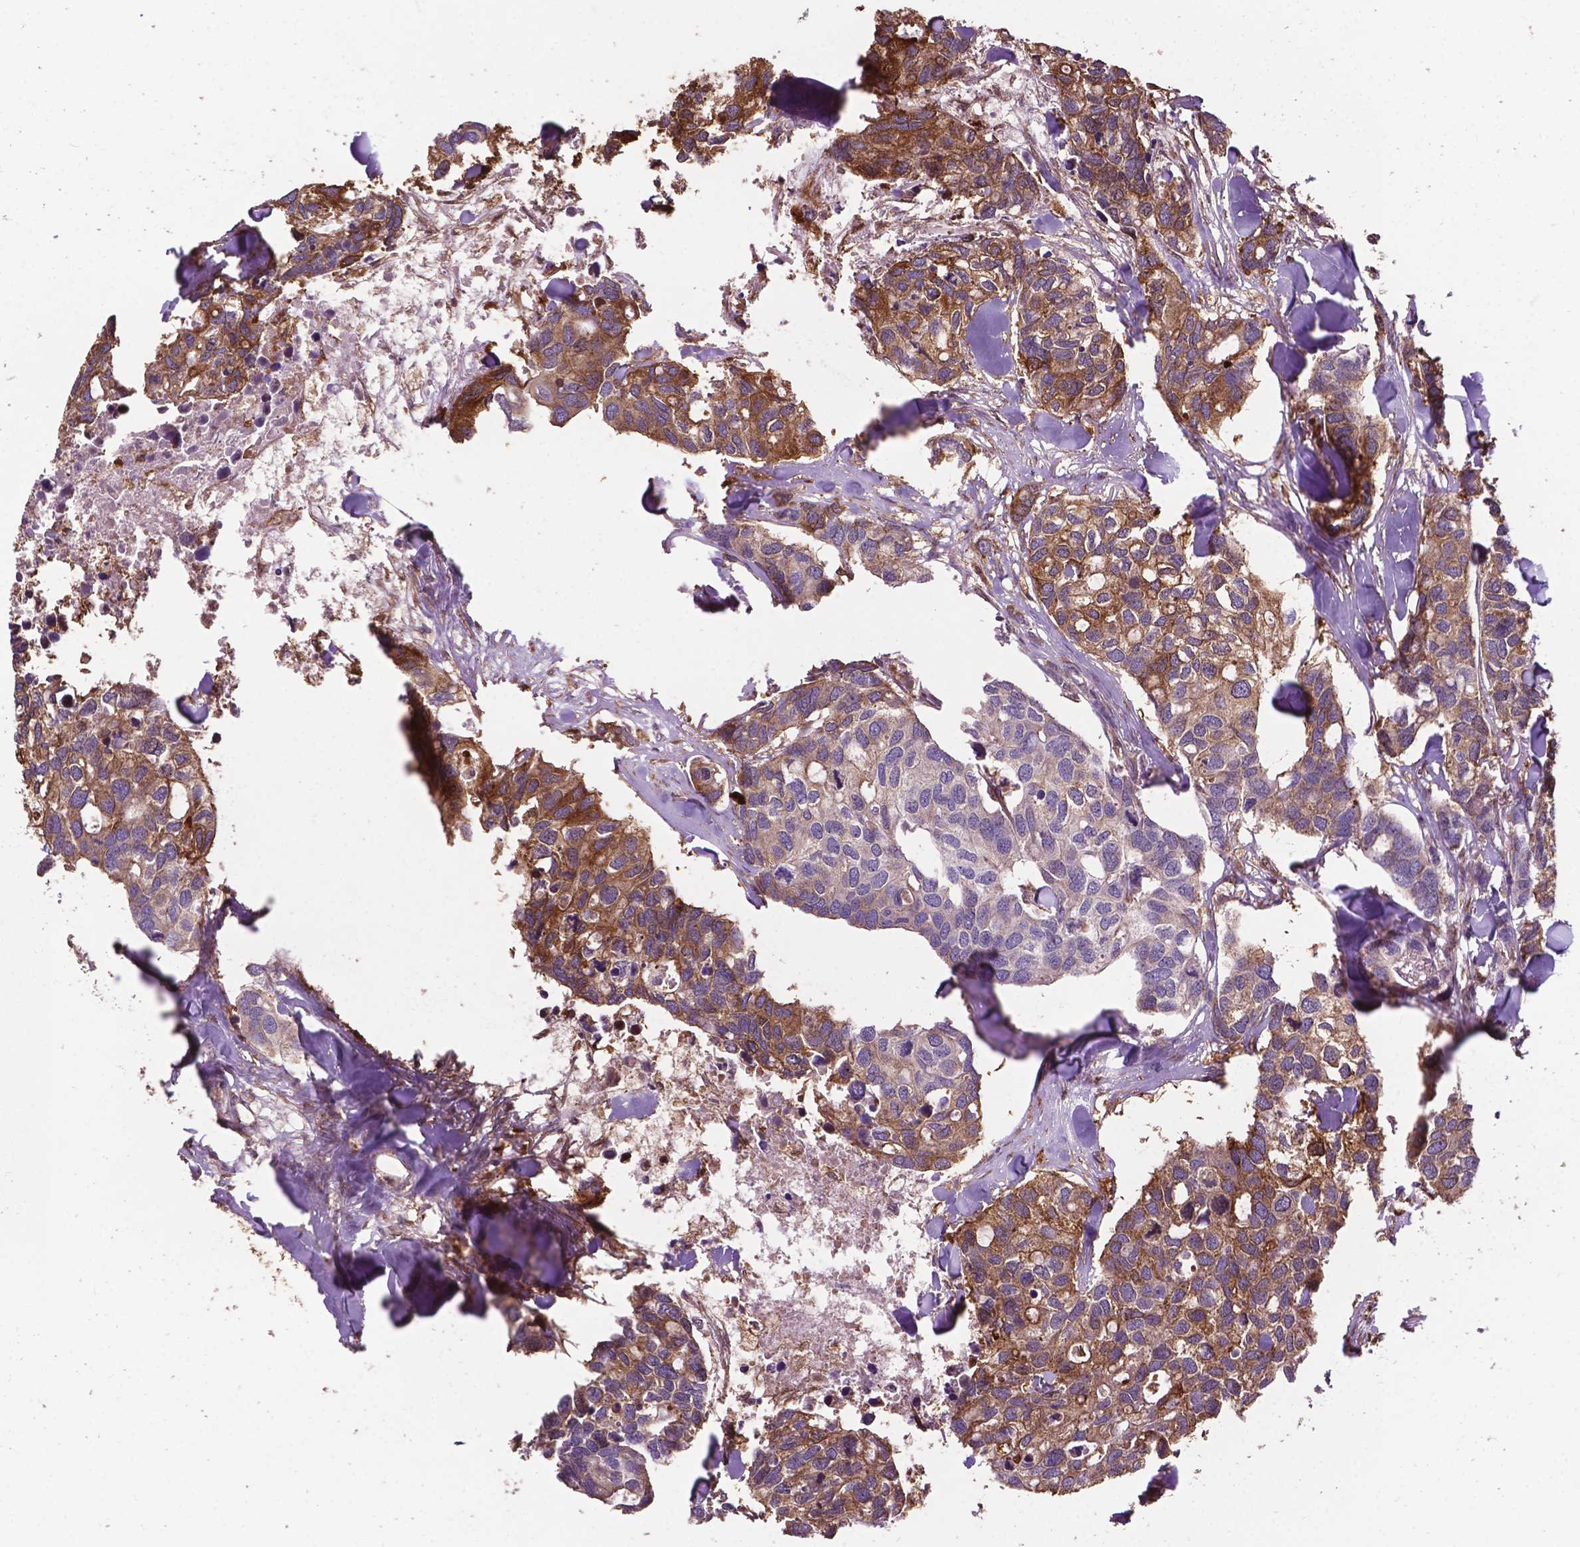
{"staining": {"intensity": "moderate", "quantity": "25%-75%", "location": "cytoplasmic/membranous"}, "tissue": "breast cancer", "cell_type": "Tumor cells", "image_type": "cancer", "snomed": [{"axis": "morphology", "description": "Duct carcinoma"}, {"axis": "topography", "description": "Breast"}], "caption": "An IHC photomicrograph of neoplastic tissue is shown. Protein staining in brown shows moderate cytoplasmic/membranous positivity in breast cancer (intraductal carcinoma) within tumor cells.", "gene": "SMAD3", "patient": {"sex": "female", "age": 83}}